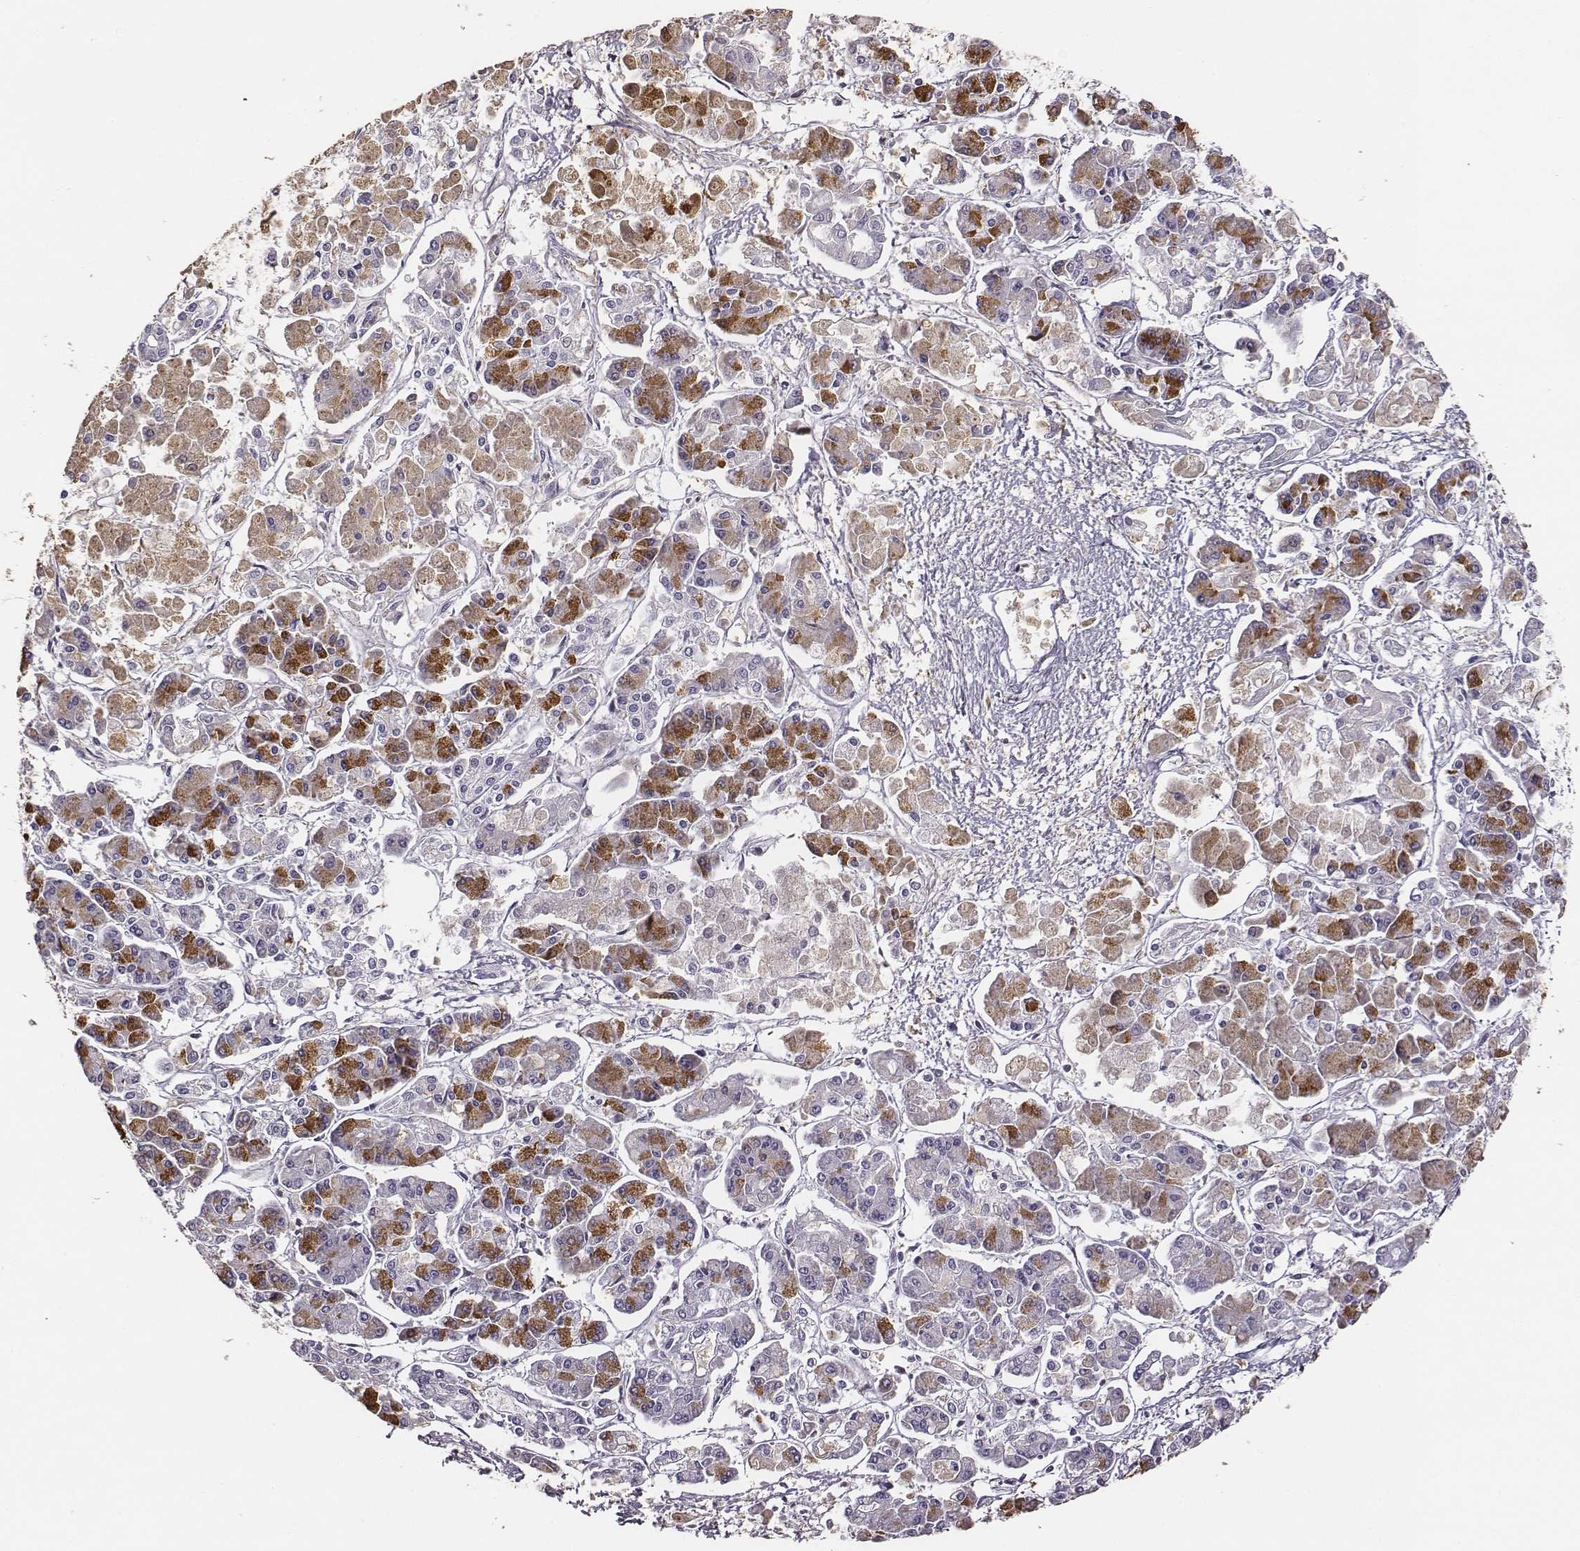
{"staining": {"intensity": "negative", "quantity": "none", "location": "none"}, "tissue": "pancreatic cancer", "cell_type": "Tumor cells", "image_type": "cancer", "snomed": [{"axis": "morphology", "description": "Adenocarcinoma, NOS"}, {"axis": "topography", "description": "Pancreas"}], "caption": "A histopathology image of adenocarcinoma (pancreatic) stained for a protein demonstrates no brown staining in tumor cells.", "gene": "GUCA1A", "patient": {"sex": "male", "age": 85}}